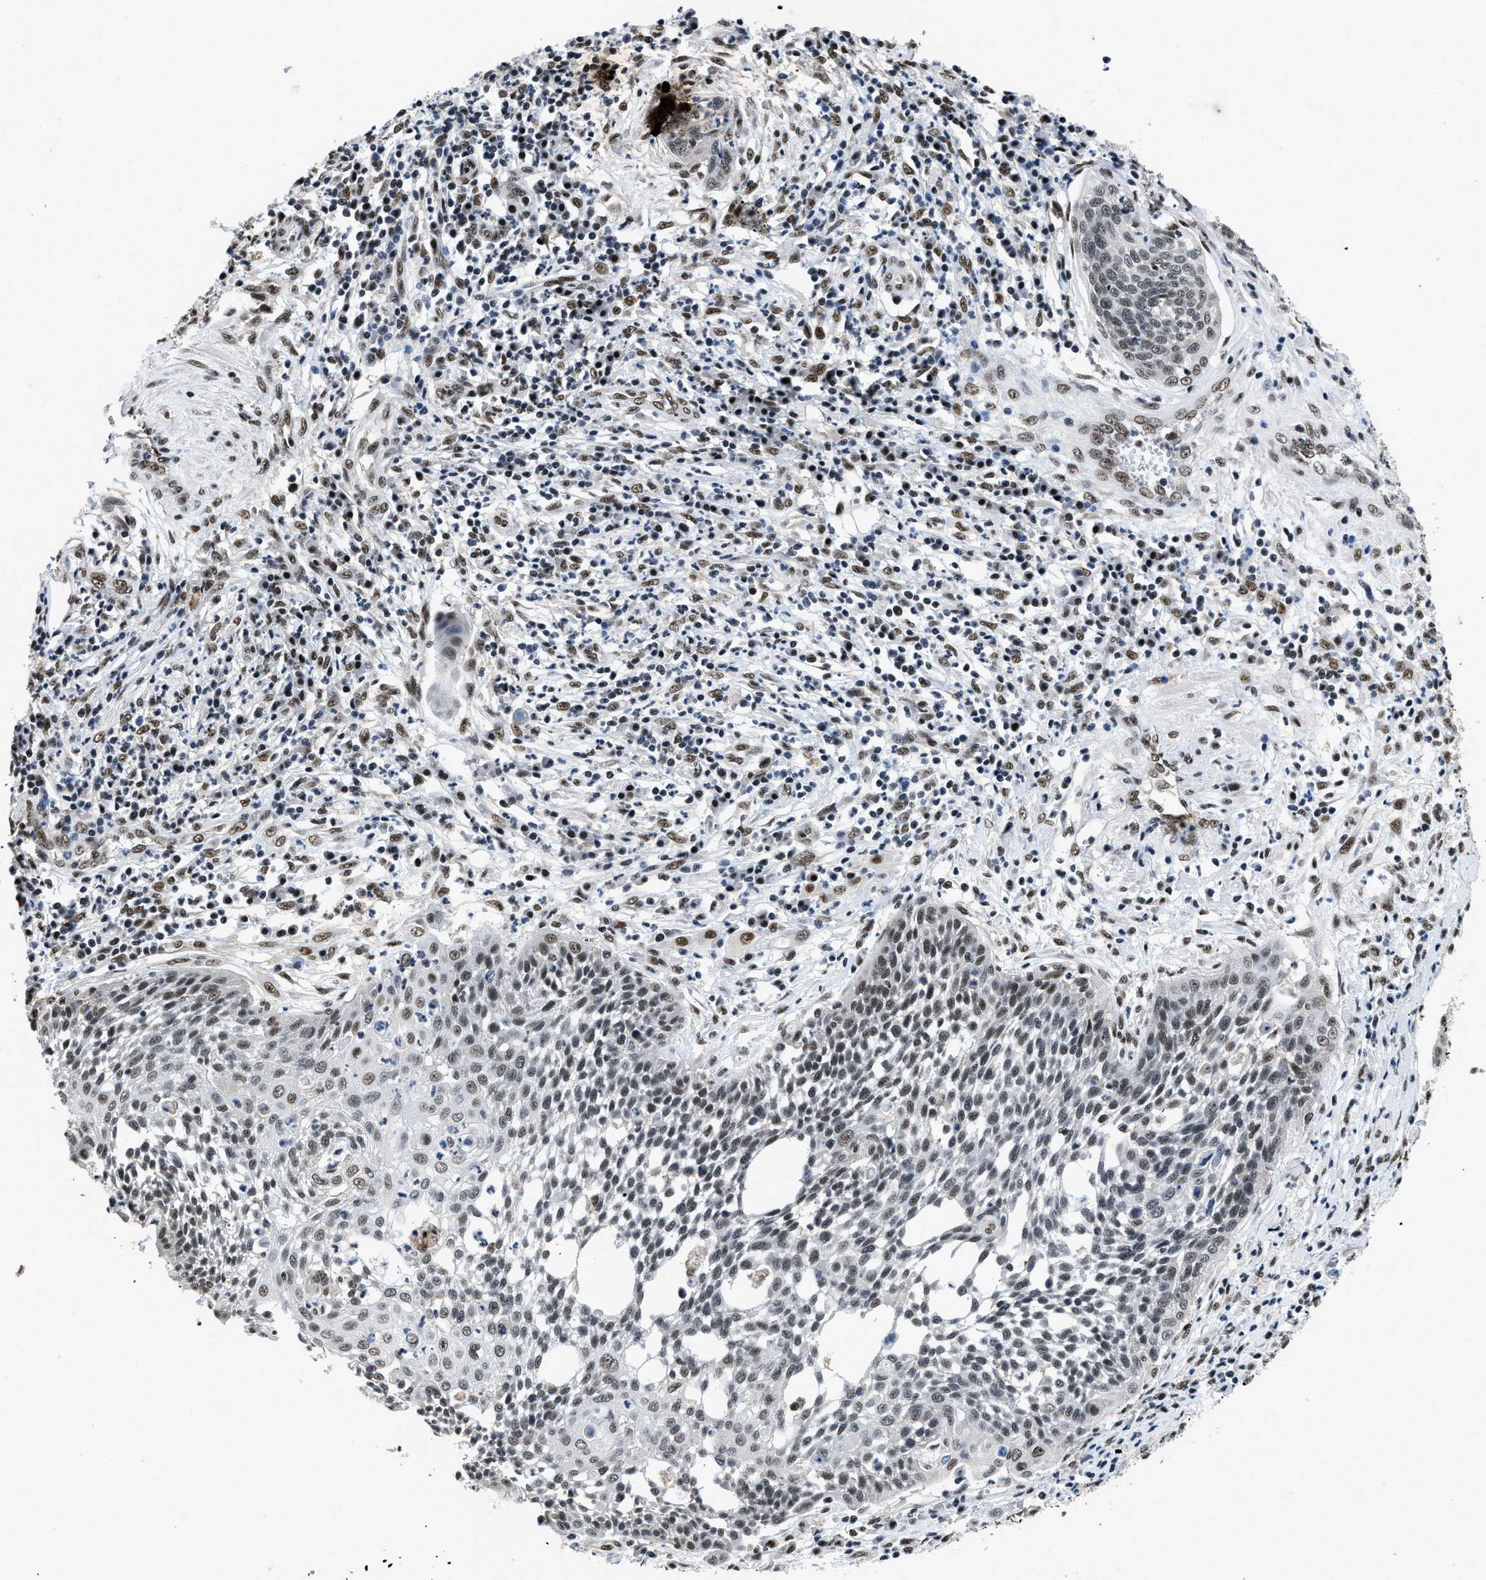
{"staining": {"intensity": "moderate", "quantity": "25%-75%", "location": "nuclear"}, "tissue": "cervical cancer", "cell_type": "Tumor cells", "image_type": "cancer", "snomed": [{"axis": "morphology", "description": "Squamous cell carcinoma, NOS"}, {"axis": "topography", "description": "Cervix"}], "caption": "Immunohistochemistry (IHC) micrograph of human cervical squamous cell carcinoma stained for a protein (brown), which shows medium levels of moderate nuclear staining in about 25%-75% of tumor cells.", "gene": "HNRNPH2", "patient": {"sex": "female", "age": 34}}